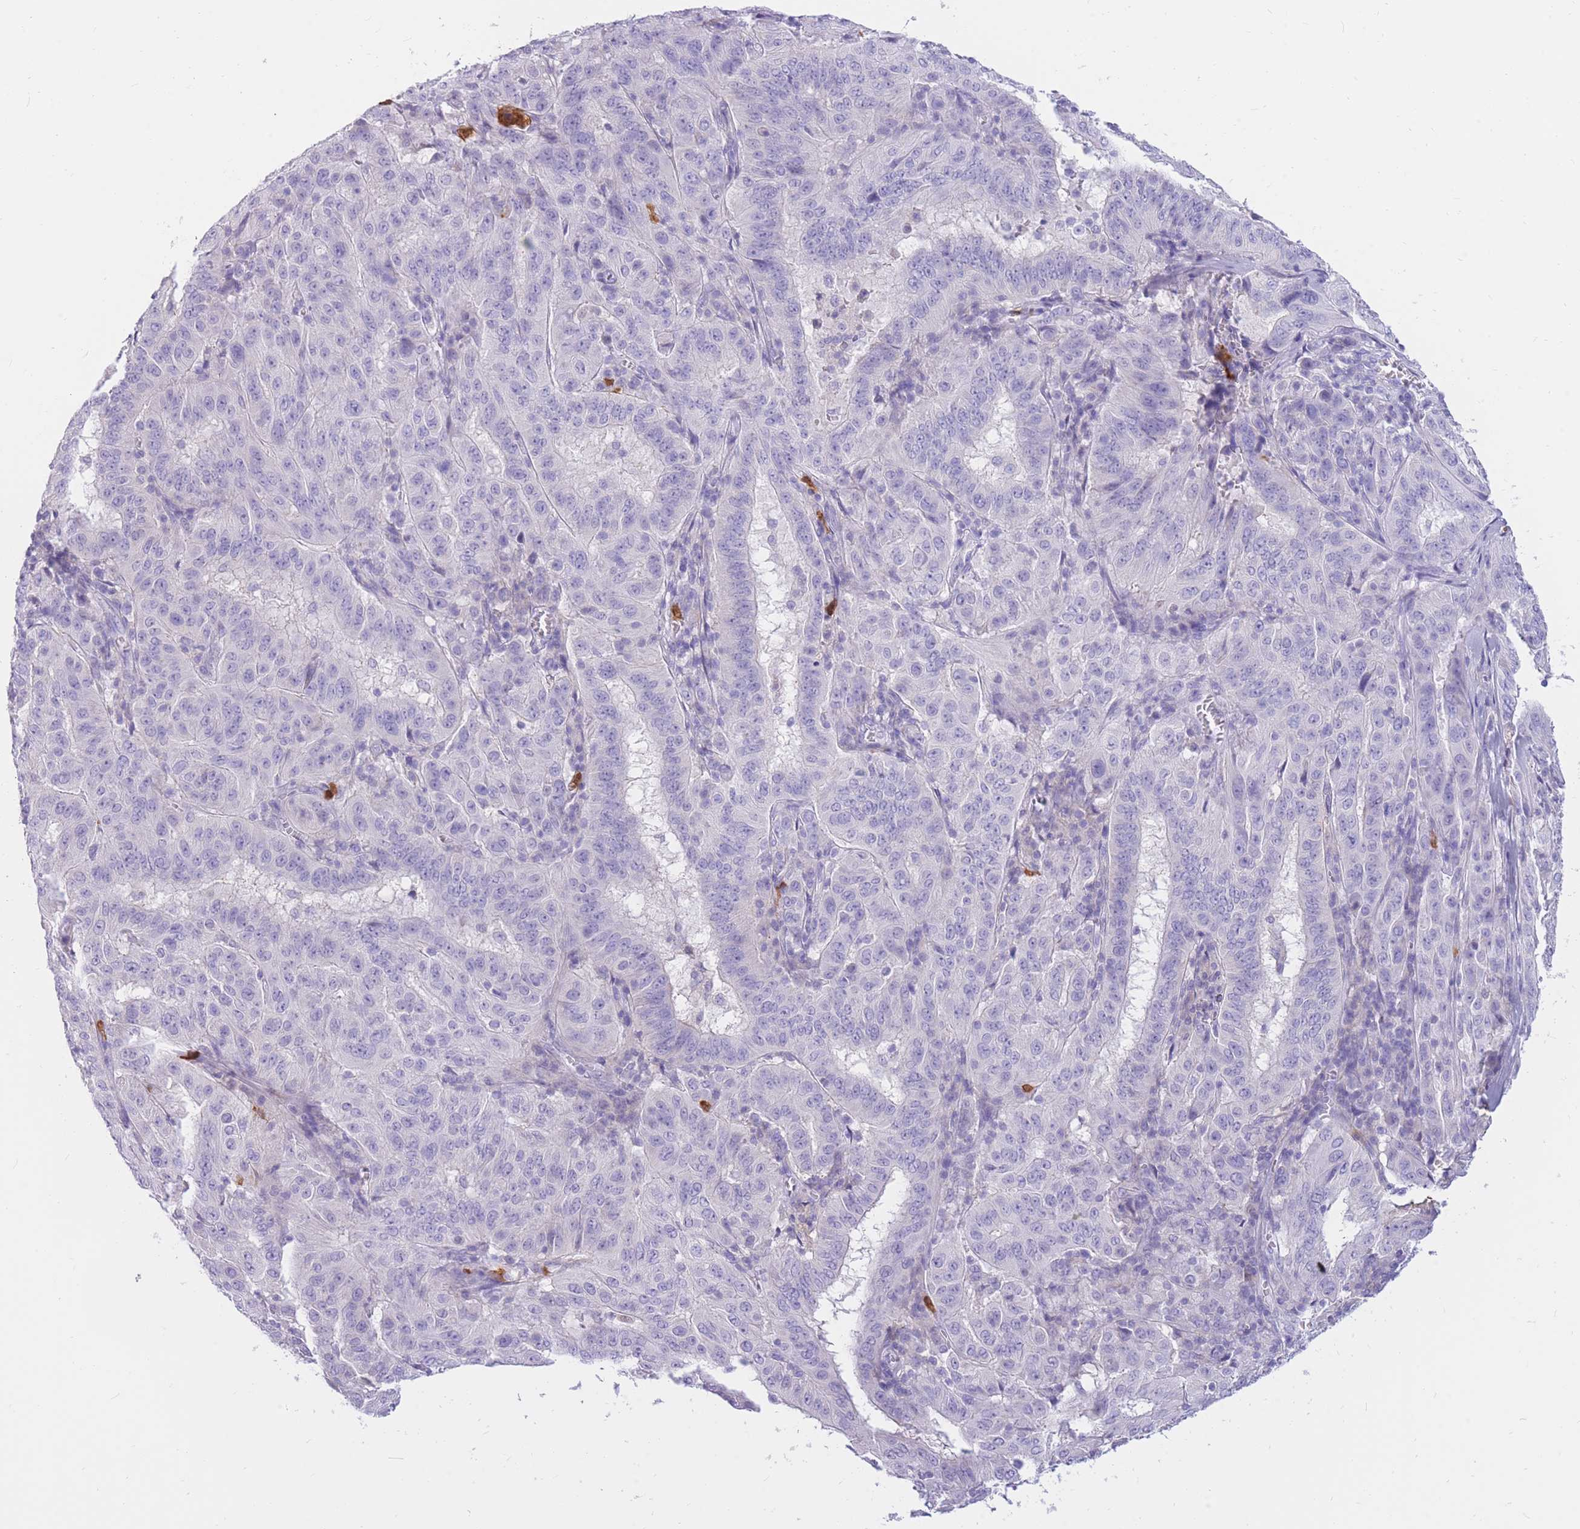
{"staining": {"intensity": "negative", "quantity": "none", "location": "none"}, "tissue": "pancreatic cancer", "cell_type": "Tumor cells", "image_type": "cancer", "snomed": [{"axis": "morphology", "description": "Adenocarcinoma, NOS"}, {"axis": "topography", "description": "Pancreas"}], "caption": "Immunohistochemistry (IHC) histopathology image of adenocarcinoma (pancreatic) stained for a protein (brown), which reveals no staining in tumor cells.", "gene": "TPSAB1", "patient": {"sex": "male", "age": 63}}